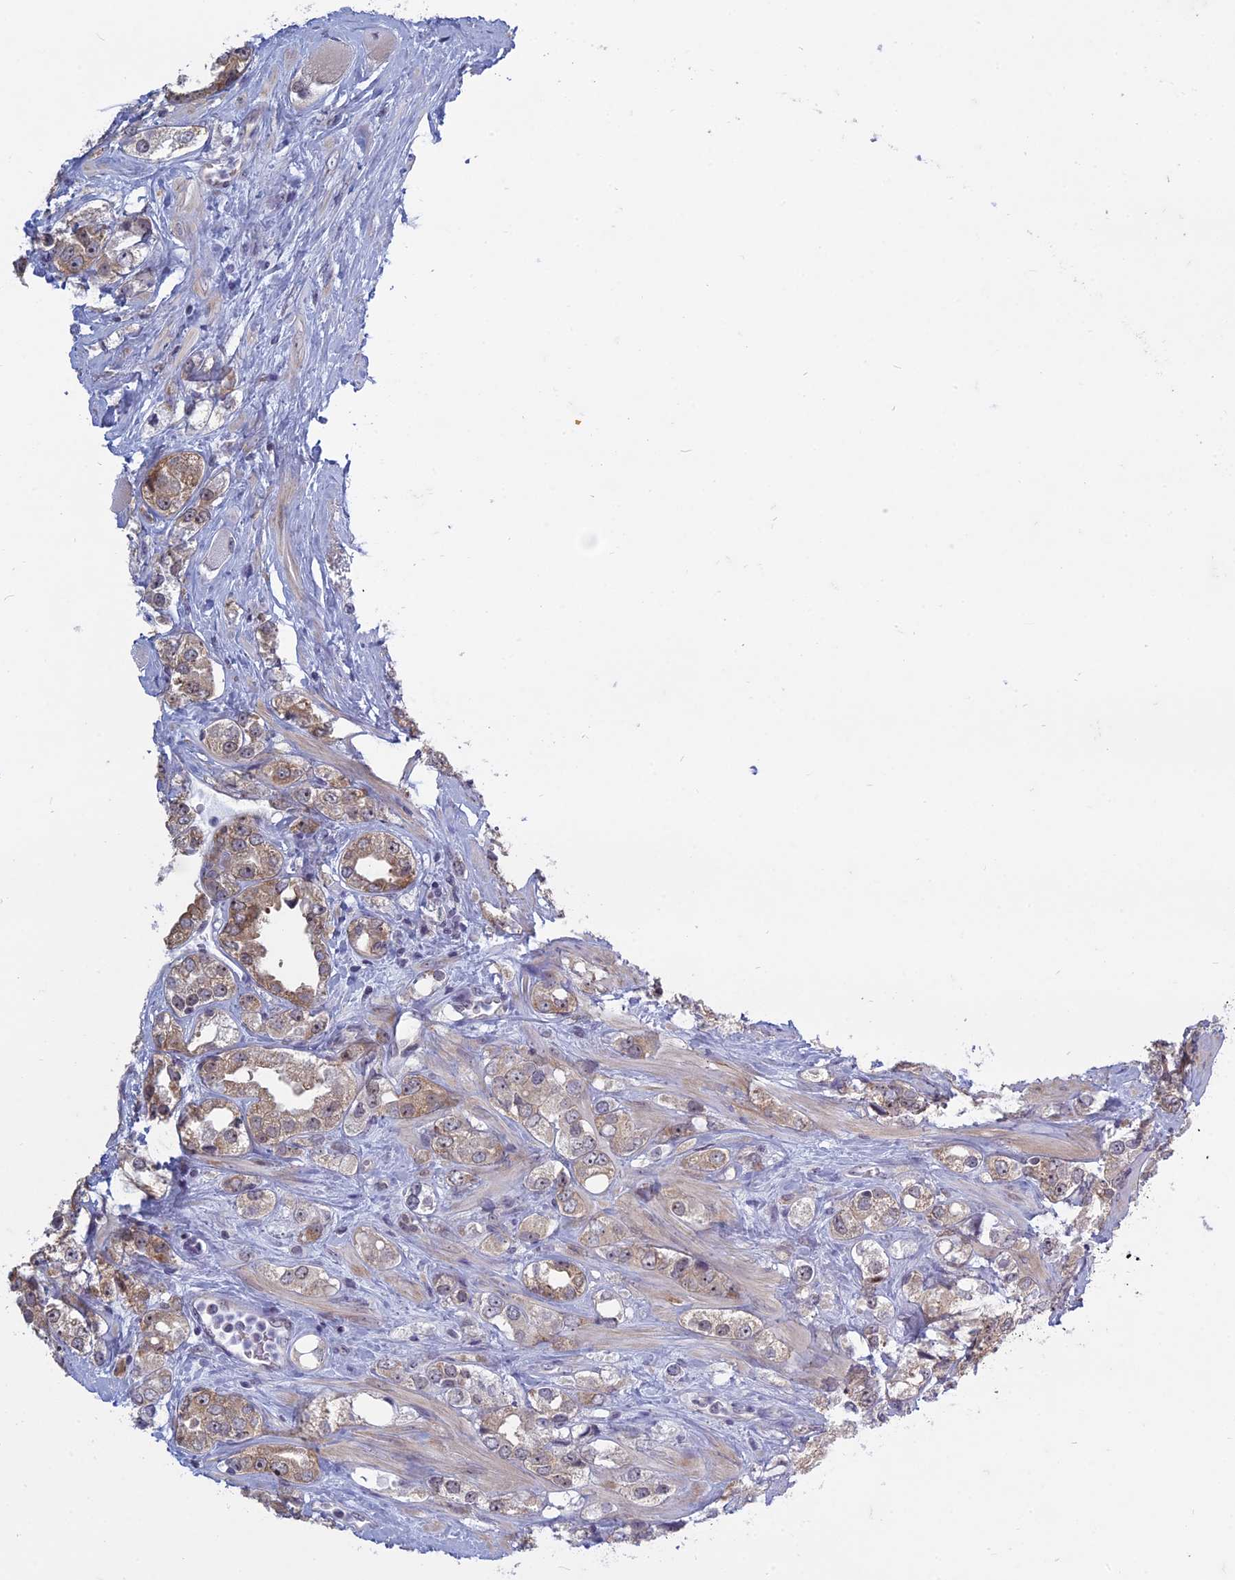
{"staining": {"intensity": "moderate", "quantity": "25%-75%", "location": "cytoplasmic/membranous,nuclear"}, "tissue": "prostate cancer", "cell_type": "Tumor cells", "image_type": "cancer", "snomed": [{"axis": "morphology", "description": "Adenocarcinoma, NOS"}, {"axis": "topography", "description": "Prostate"}], "caption": "Prostate cancer (adenocarcinoma) stained with a protein marker displays moderate staining in tumor cells.", "gene": "RPS19BP1", "patient": {"sex": "male", "age": 79}}